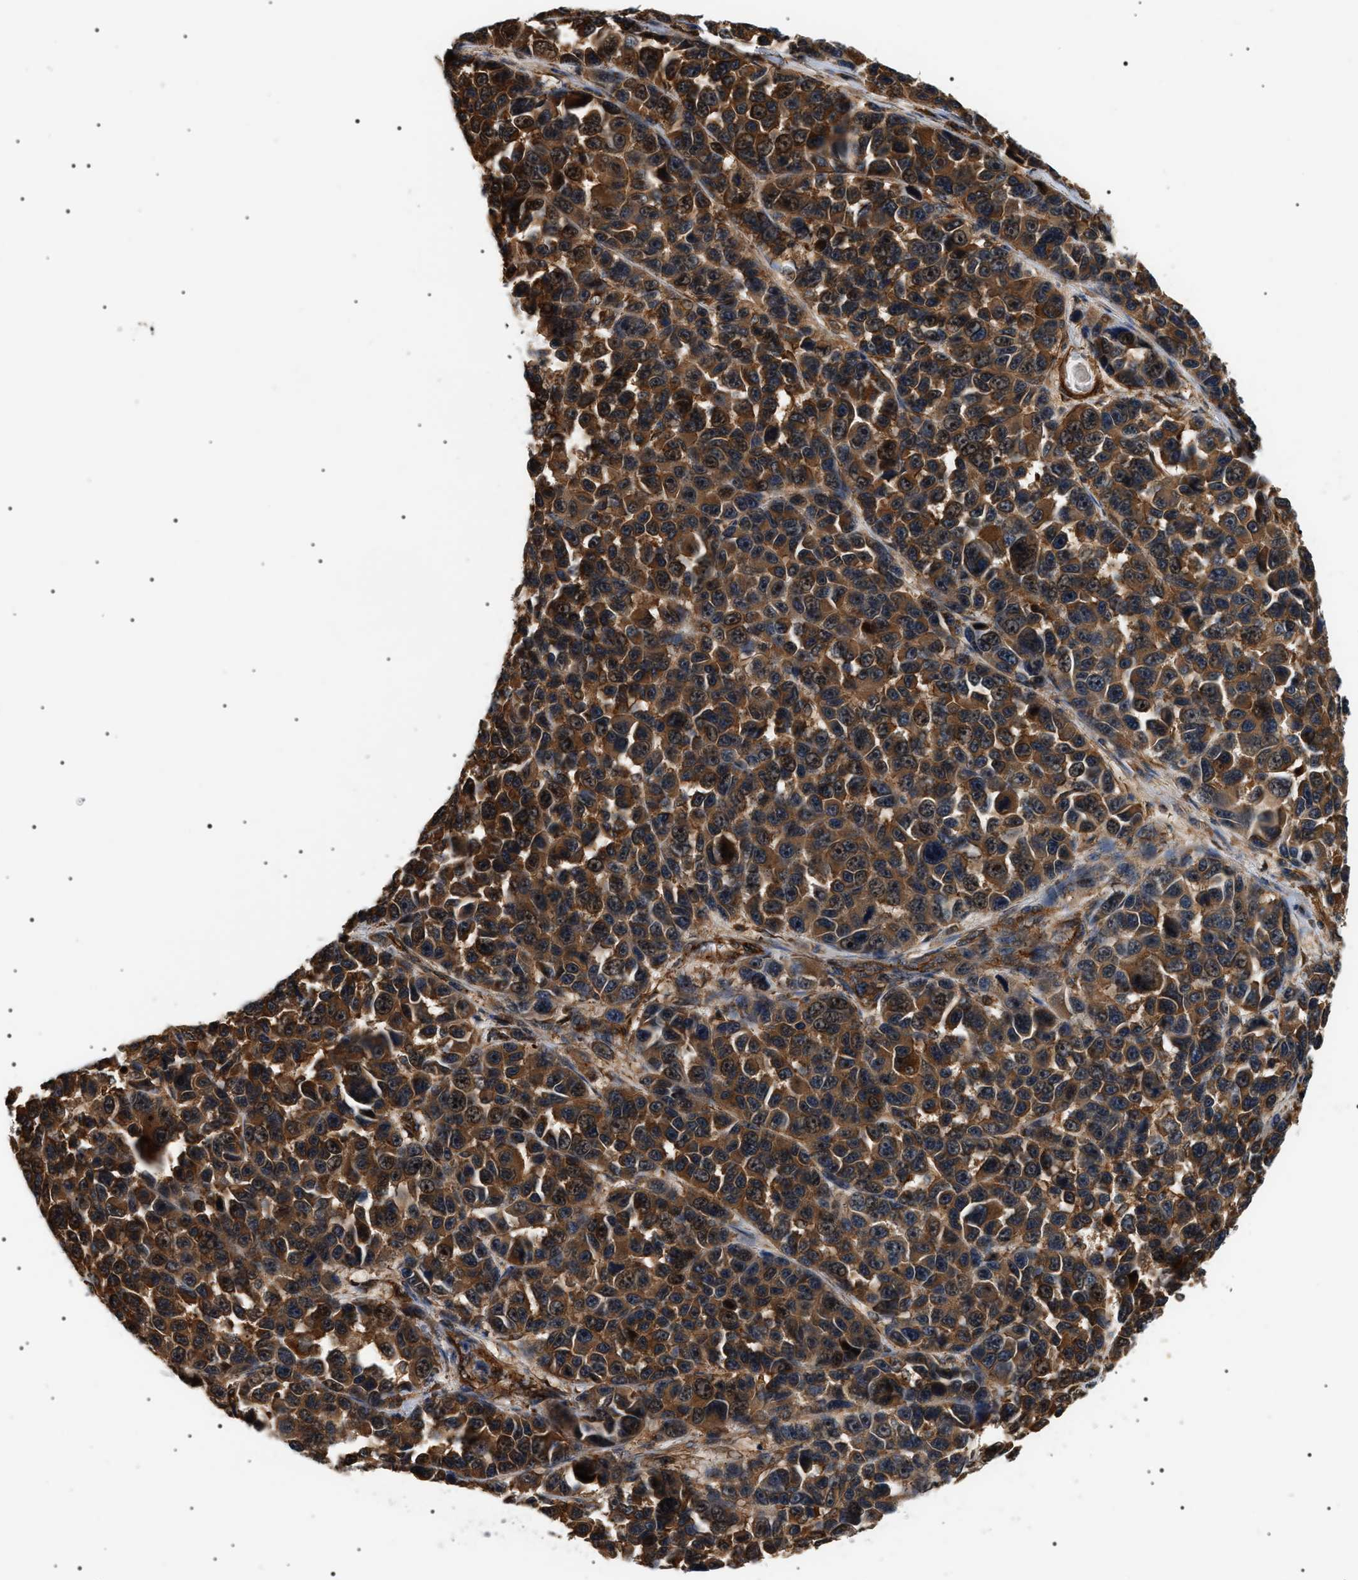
{"staining": {"intensity": "moderate", "quantity": ">75%", "location": "cytoplasmic/membranous"}, "tissue": "melanoma", "cell_type": "Tumor cells", "image_type": "cancer", "snomed": [{"axis": "morphology", "description": "Malignant melanoma, NOS"}, {"axis": "topography", "description": "Skin"}], "caption": "High-magnification brightfield microscopy of melanoma stained with DAB (brown) and counterstained with hematoxylin (blue). tumor cells exhibit moderate cytoplasmic/membranous expression is identified in approximately>75% of cells.", "gene": "SH3GLB2", "patient": {"sex": "male", "age": 53}}